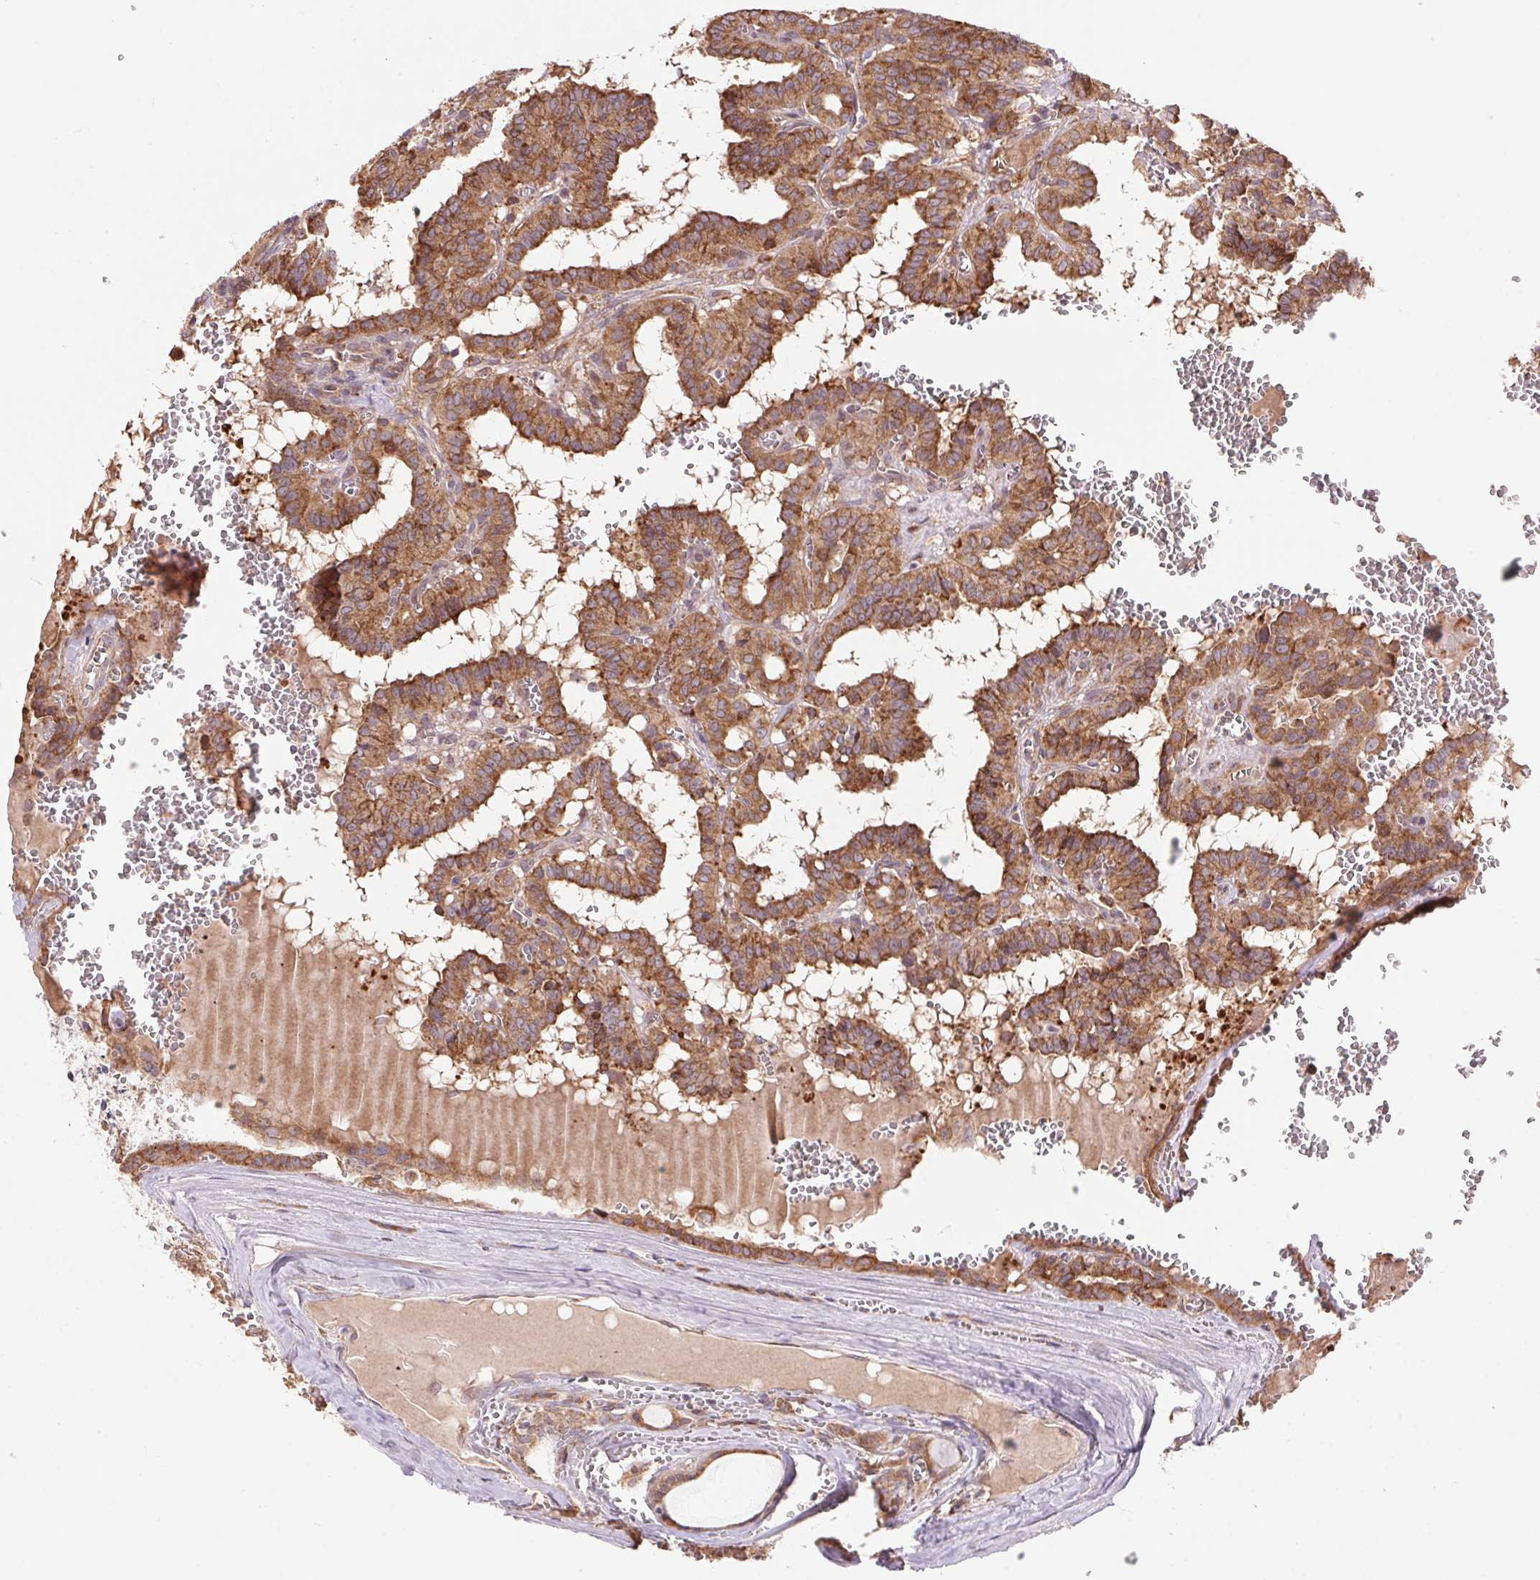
{"staining": {"intensity": "moderate", "quantity": ">75%", "location": "cytoplasmic/membranous"}, "tissue": "thyroid cancer", "cell_type": "Tumor cells", "image_type": "cancer", "snomed": [{"axis": "morphology", "description": "Papillary adenocarcinoma, NOS"}, {"axis": "topography", "description": "Thyroid gland"}], "caption": "Immunohistochemical staining of human thyroid cancer (papillary adenocarcinoma) displays moderate cytoplasmic/membranous protein staining in approximately >75% of tumor cells.", "gene": "KLHL20", "patient": {"sex": "female", "age": 21}}